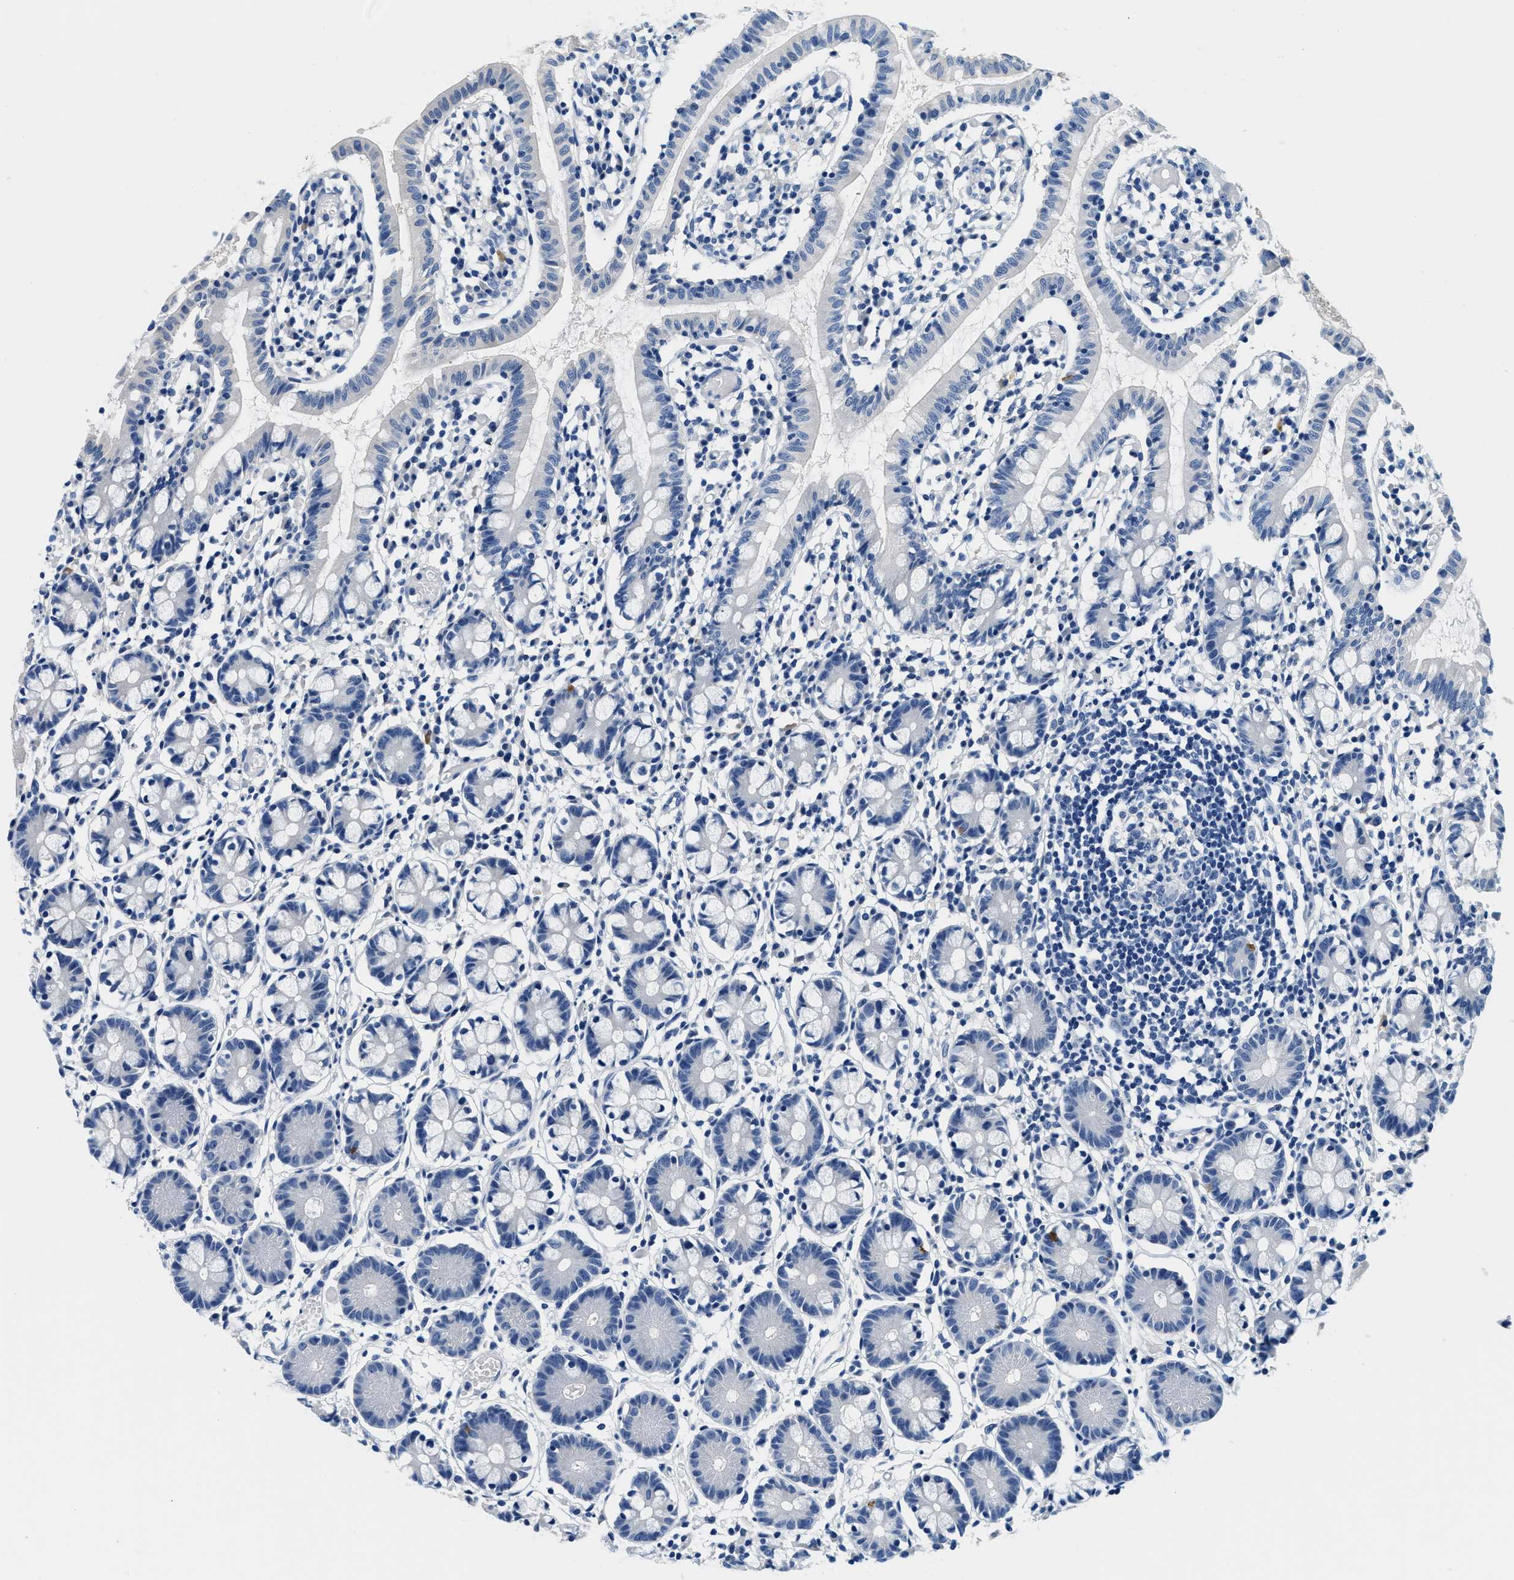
{"staining": {"intensity": "negative", "quantity": "none", "location": "none"}, "tissue": "small intestine", "cell_type": "Glandular cells", "image_type": "normal", "snomed": [{"axis": "morphology", "description": "Normal tissue, NOS"}, {"axis": "morphology", "description": "Cystadenocarcinoma, serous, Metastatic site"}, {"axis": "topography", "description": "Small intestine"}], "caption": "Immunohistochemistry (IHC) of normal small intestine shows no expression in glandular cells. (DAB immunohistochemistry with hematoxylin counter stain).", "gene": "GSTM3", "patient": {"sex": "female", "age": 61}}